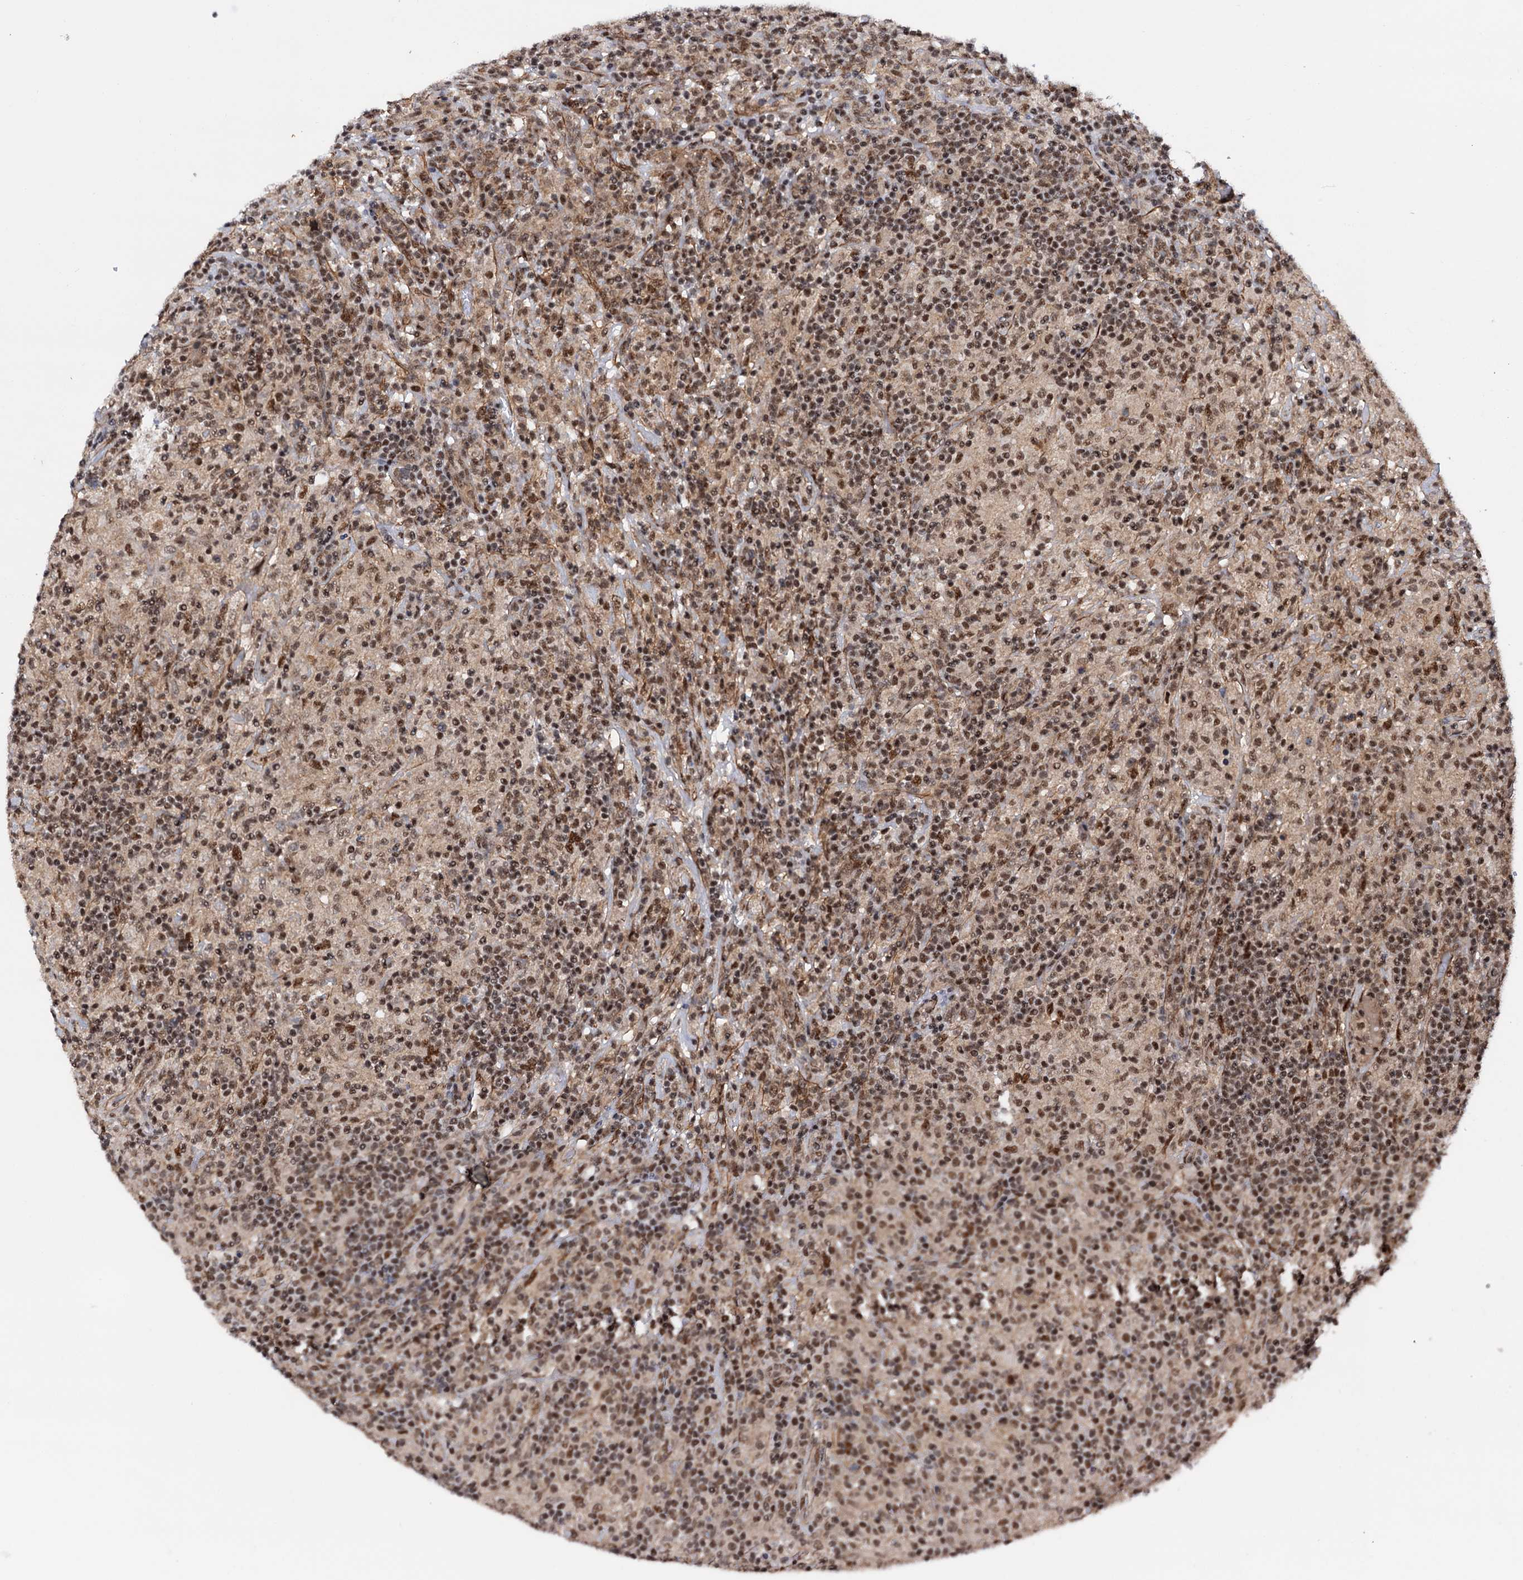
{"staining": {"intensity": "moderate", "quantity": ">75%", "location": "nuclear"}, "tissue": "lymphoma", "cell_type": "Tumor cells", "image_type": "cancer", "snomed": [{"axis": "morphology", "description": "Hodgkin's disease, NOS"}, {"axis": "topography", "description": "Lymph node"}], "caption": "The immunohistochemical stain labels moderate nuclear expression in tumor cells of lymphoma tissue.", "gene": "TBC1D12", "patient": {"sex": "male", "age": 70}}